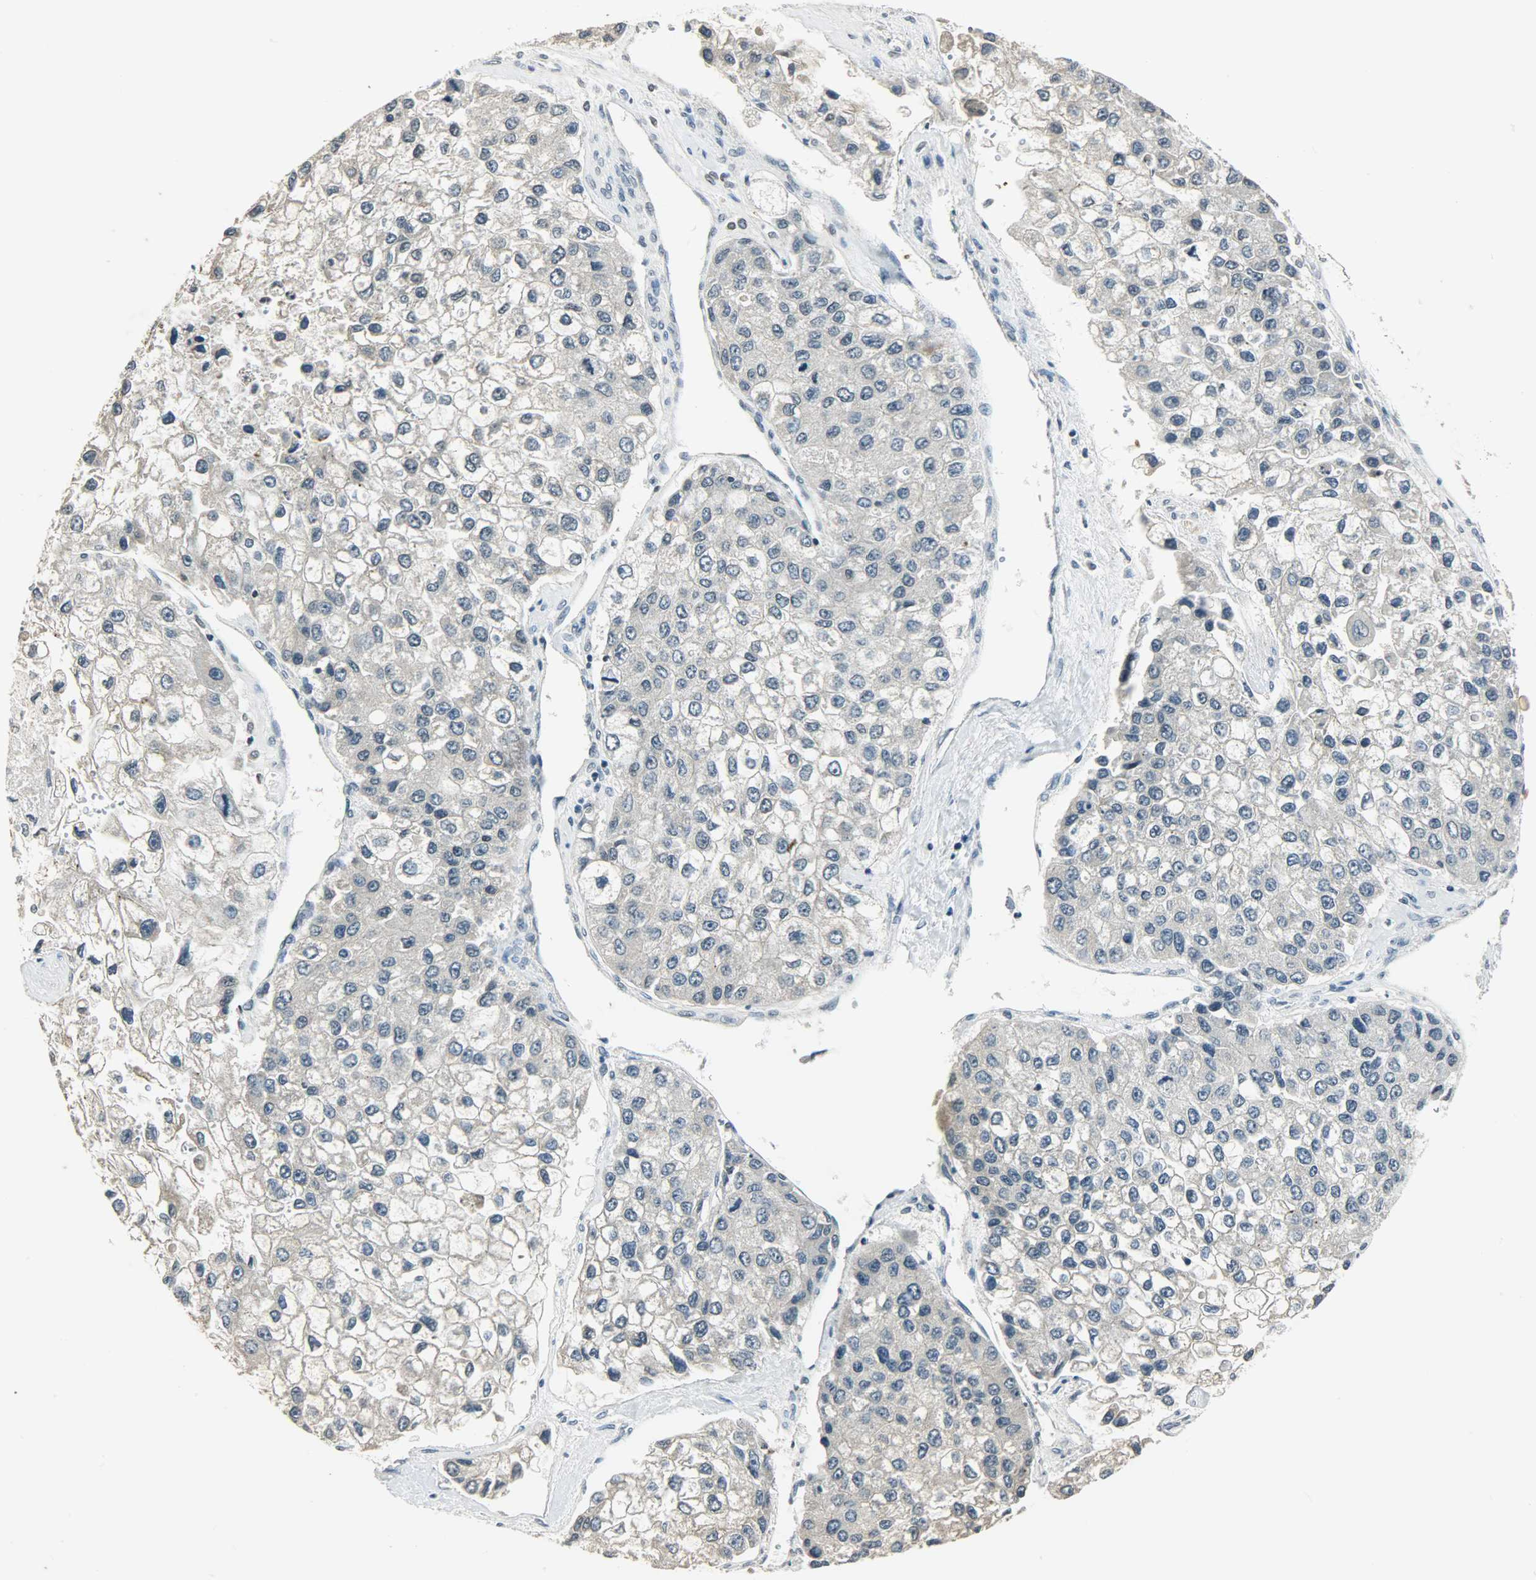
{"staining": {"intensity": "negative", "quantity": "none", "location": "none"}, "tissue": "liver cancer", "cell_type": "Tumor cells", "image_type": "cancer", "snomed": [{"axis": "morphology", "description": "Carcinoma, Hepatocellular, NOS"}, {"axis": "topography", "description": "Liver"}], "caption": "Liver cancer was stained to show a protein in brown. There is no significant expression in tumor cells.", "gene": "SMARCA5", "patient": {"sex": "female", "age": 66}}